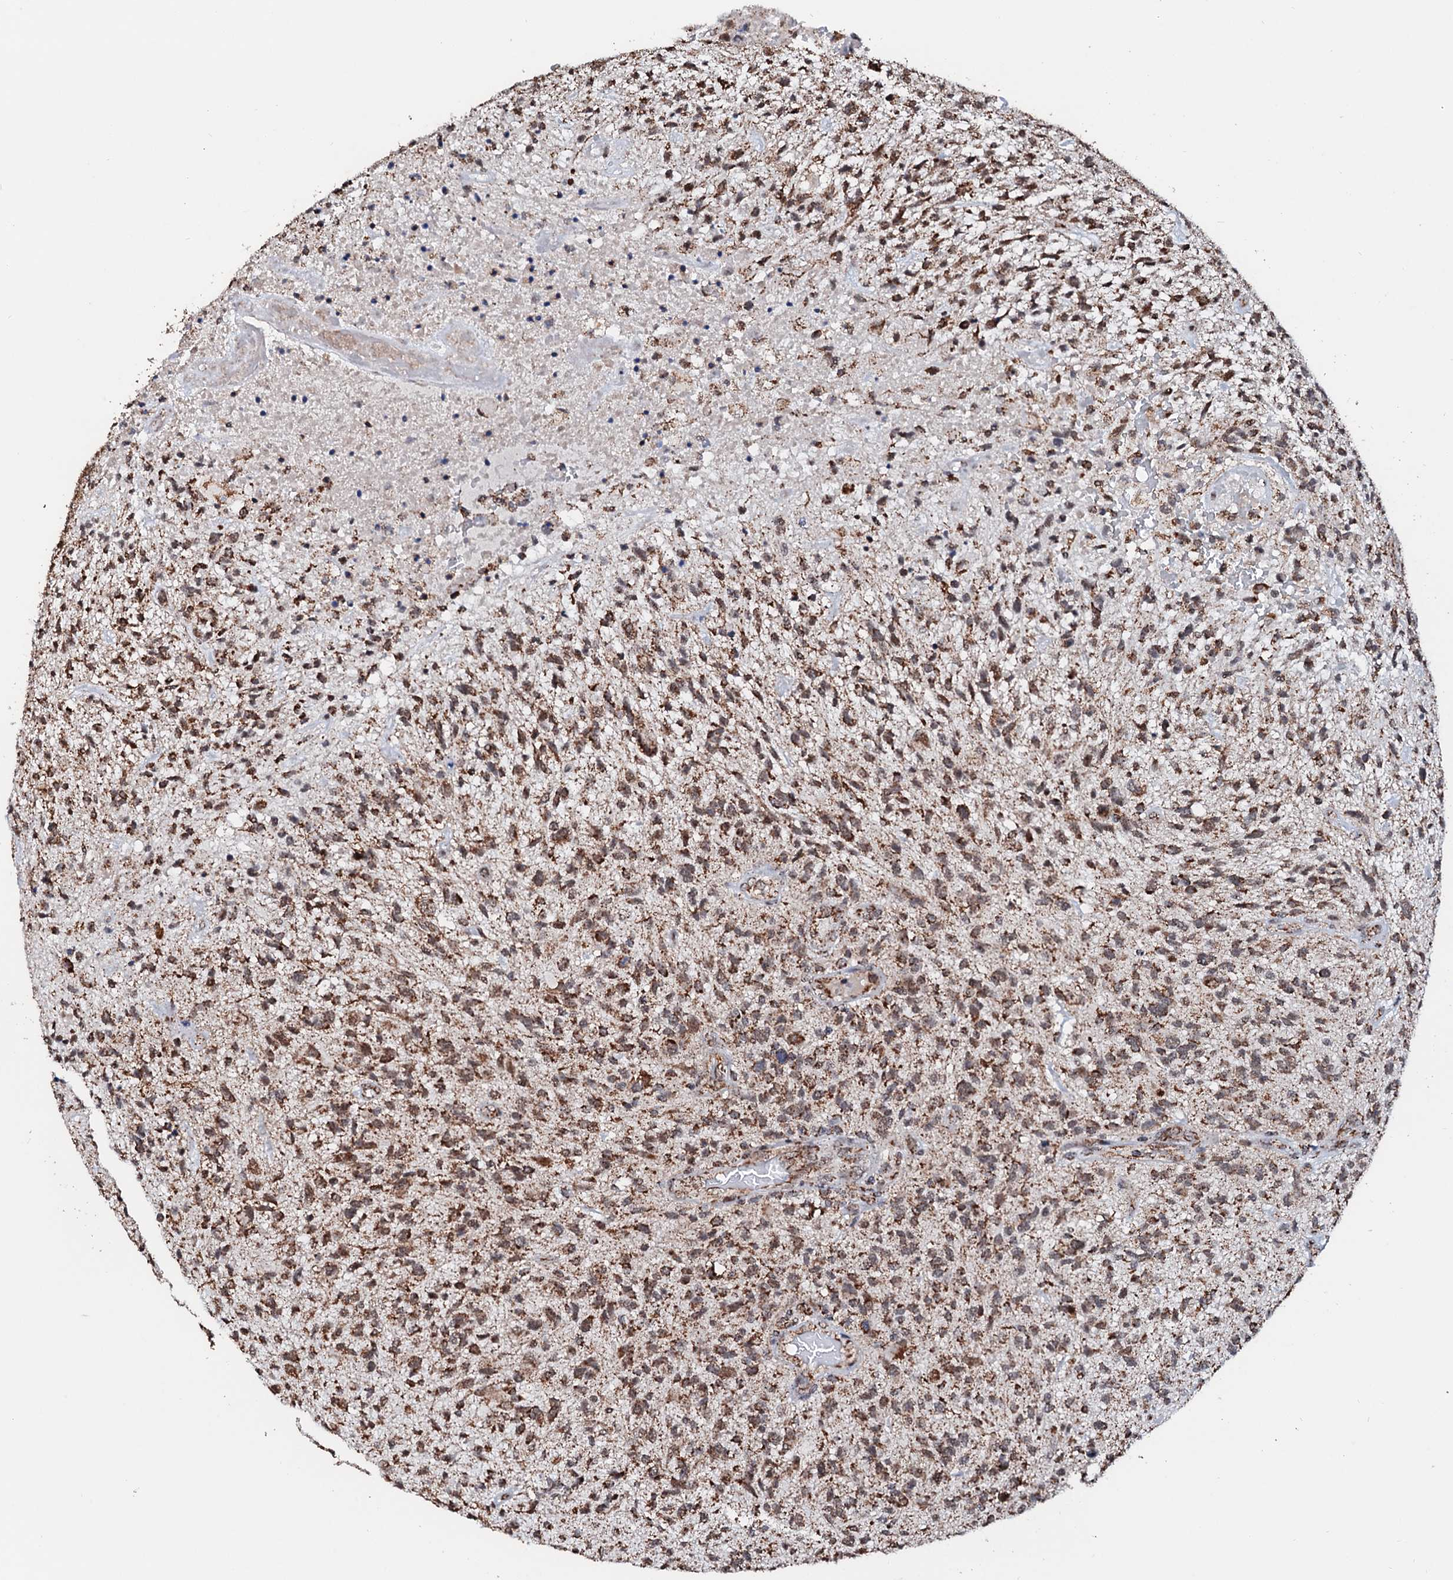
{"staining": {"intensity": "moderate", "quantity": ">75%", "location": "cytoplasmic/membranous"}, "tissue": "glioma", "cell_type": "Tumor cells", "image_type": "cancer", "snomed": [{"axis": "morphology", "description": "Glioma, malignant, High grade"}, {"axis": "topography", "description": "Brain"}], "caption": "The micrograph shows a brown stain indicating the presence of a protein in the cytoplasmic/membranous of tumor cells in high-grade glioma (malignant).", "gene": "SECISBP2L", "patient": {"sex": "male", "age": 47}}